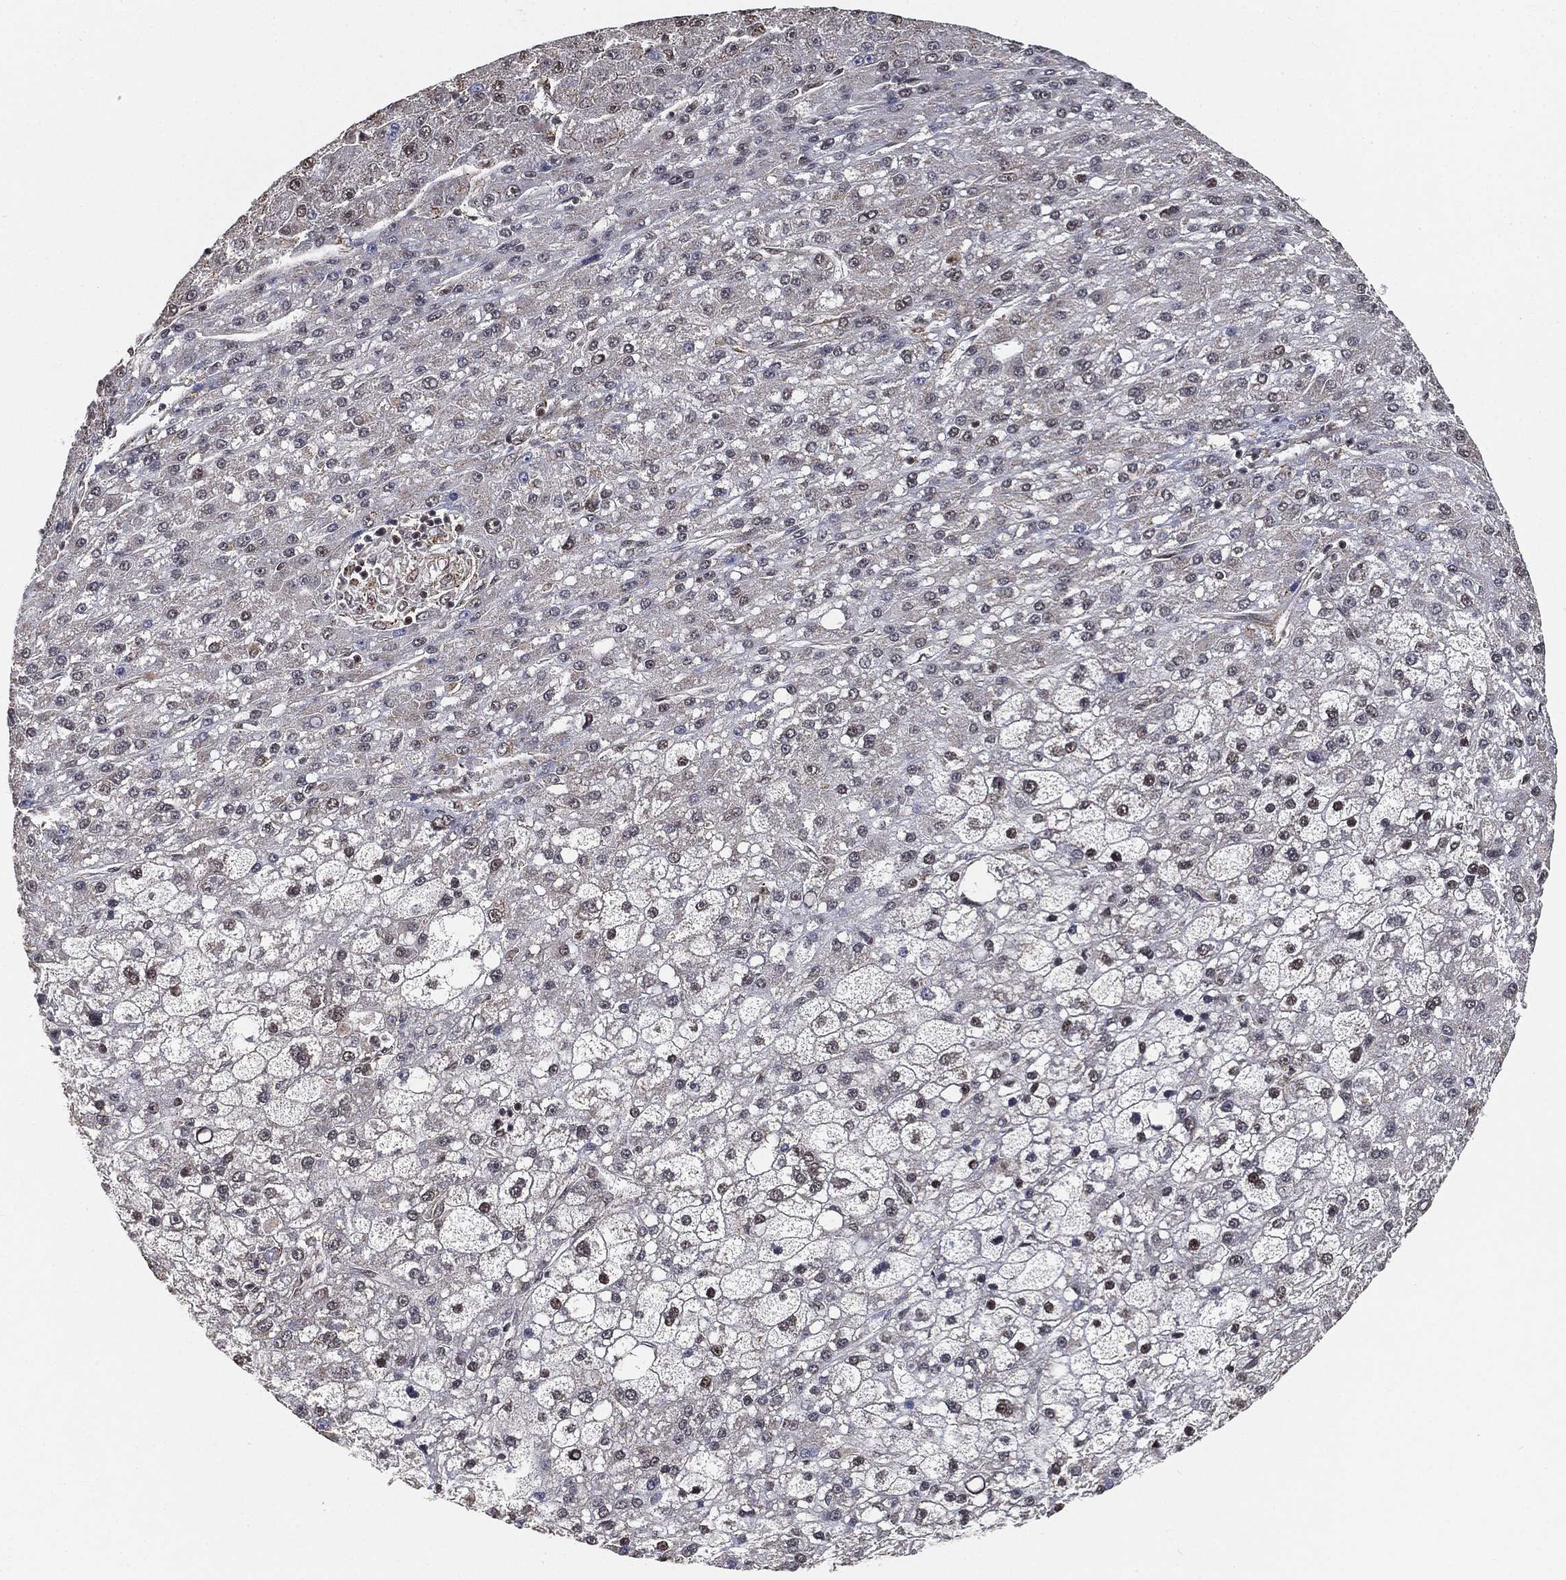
{"staining": {"intensity": "weak", "quantity": "<25%", "location": "nuclear"}, "tissue": "liver cancer", "cell_type": "Tumor cells", "image_type": "cancer", "snomed": [{"axis": "morphology", "description": "Carcinoma, Hepatocellular, NOS"}, {"axis": "topography", "description": "Liver"}], "caption": "This photomicrograph is of liver hepatocellular carcinoma stained with immunohistochemistry to label a protein in brown with the nuclei are counter-stained blue. There is no expression in tumor cells. Nuclei are stained in blue.", "gene": "RSRC2", "patient": {"sex": "male", "age": 67}}